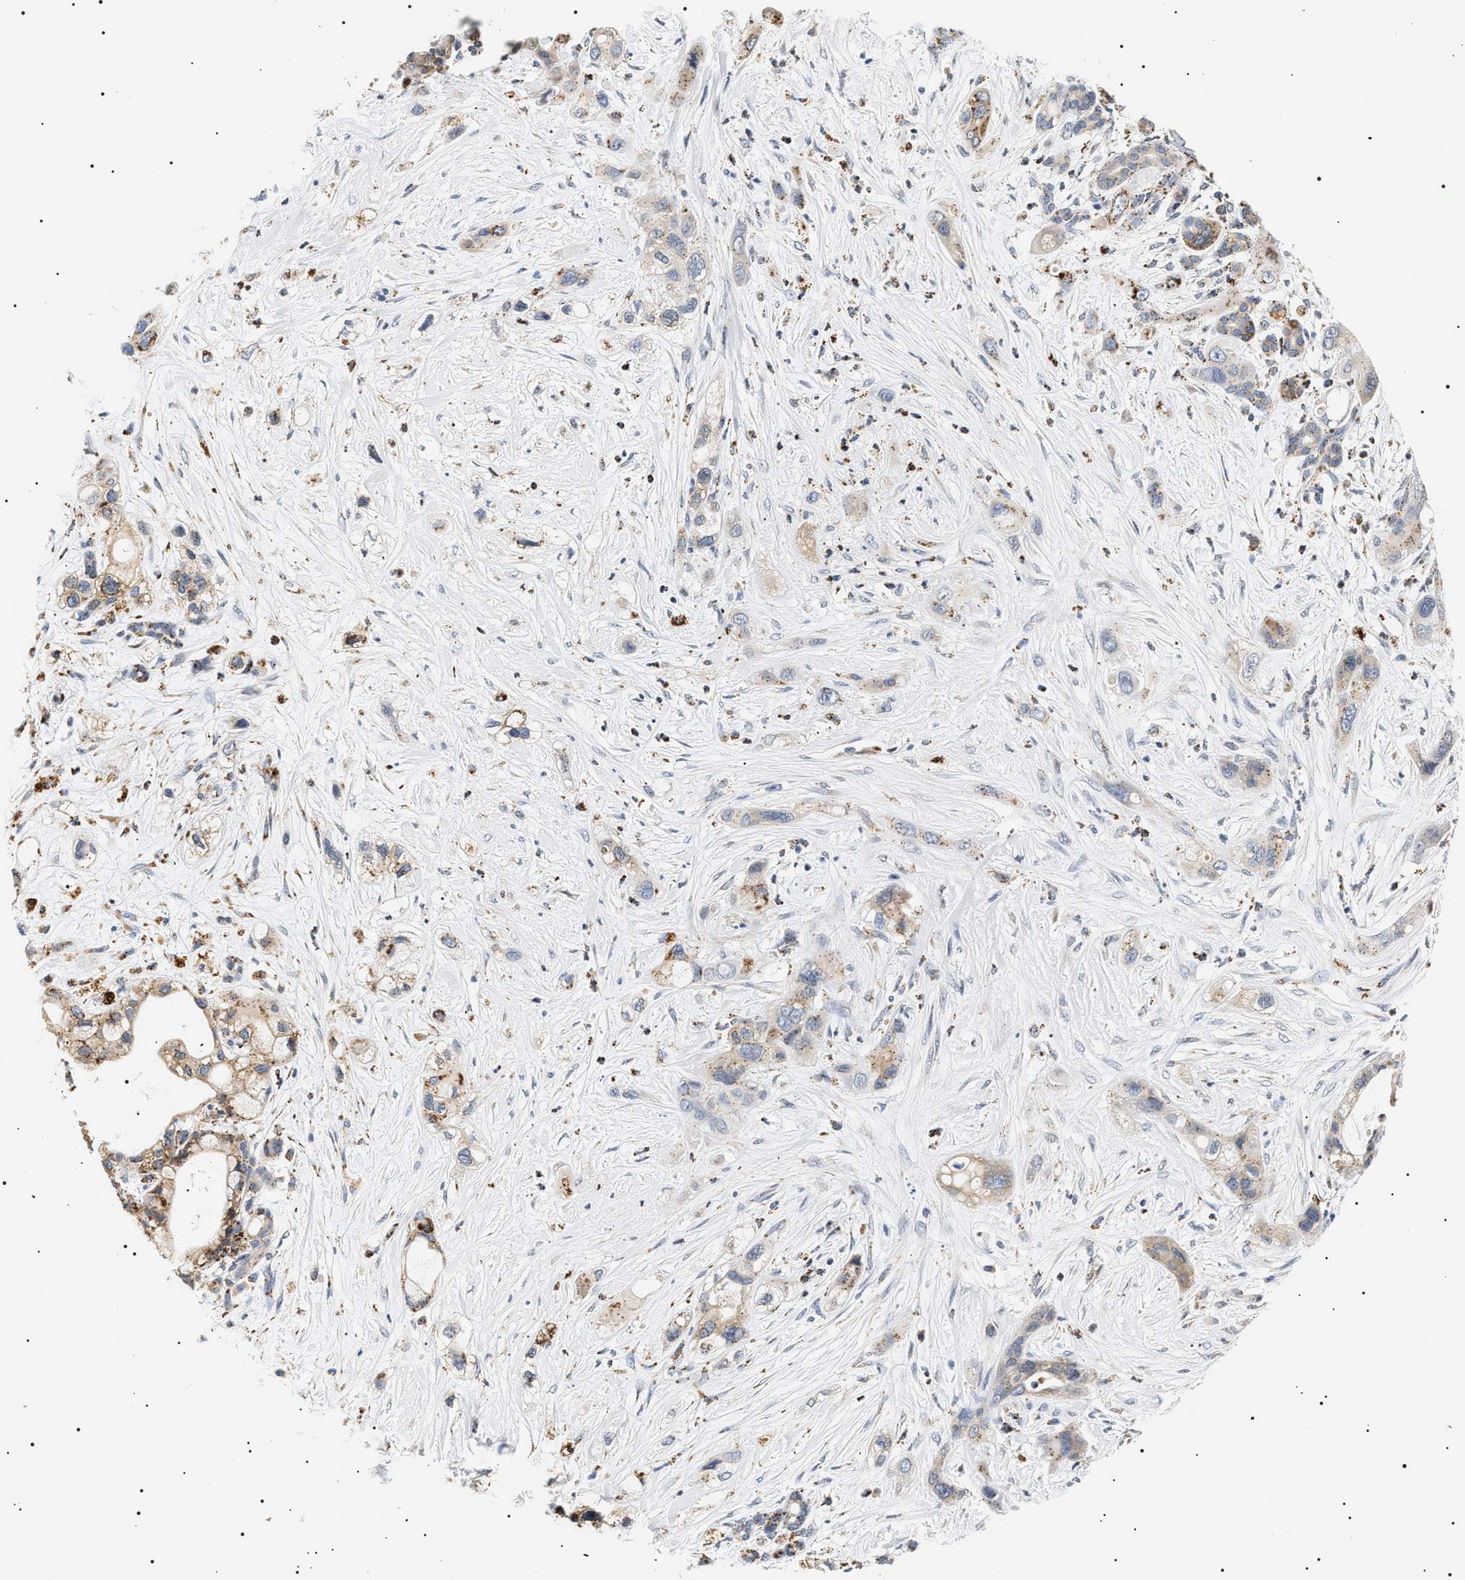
{"staining": {"intensity": "moderate", "quantity": "25%-75%", "location": "cytoplasmic/membranous"}, "tissue": "pancreatic cancer", "cell_type": "Tumor cells", "image_type": "cancer", "snomed": [{"axis": "morphology", "description": "Adenocarcinoma, NOS"}, {"axis": "topography", "description": "Pancreas"}], "caption": "An immunohistochemistry (IHC) micrograph of tumor tissue is shown. Protein staining in brown labels moderate cytoplasmic/membranous positivity in pancreatic cancer within tumor cells.", "gene": "HSD17B11", "patient": {"sex": "male", "age": 59}}